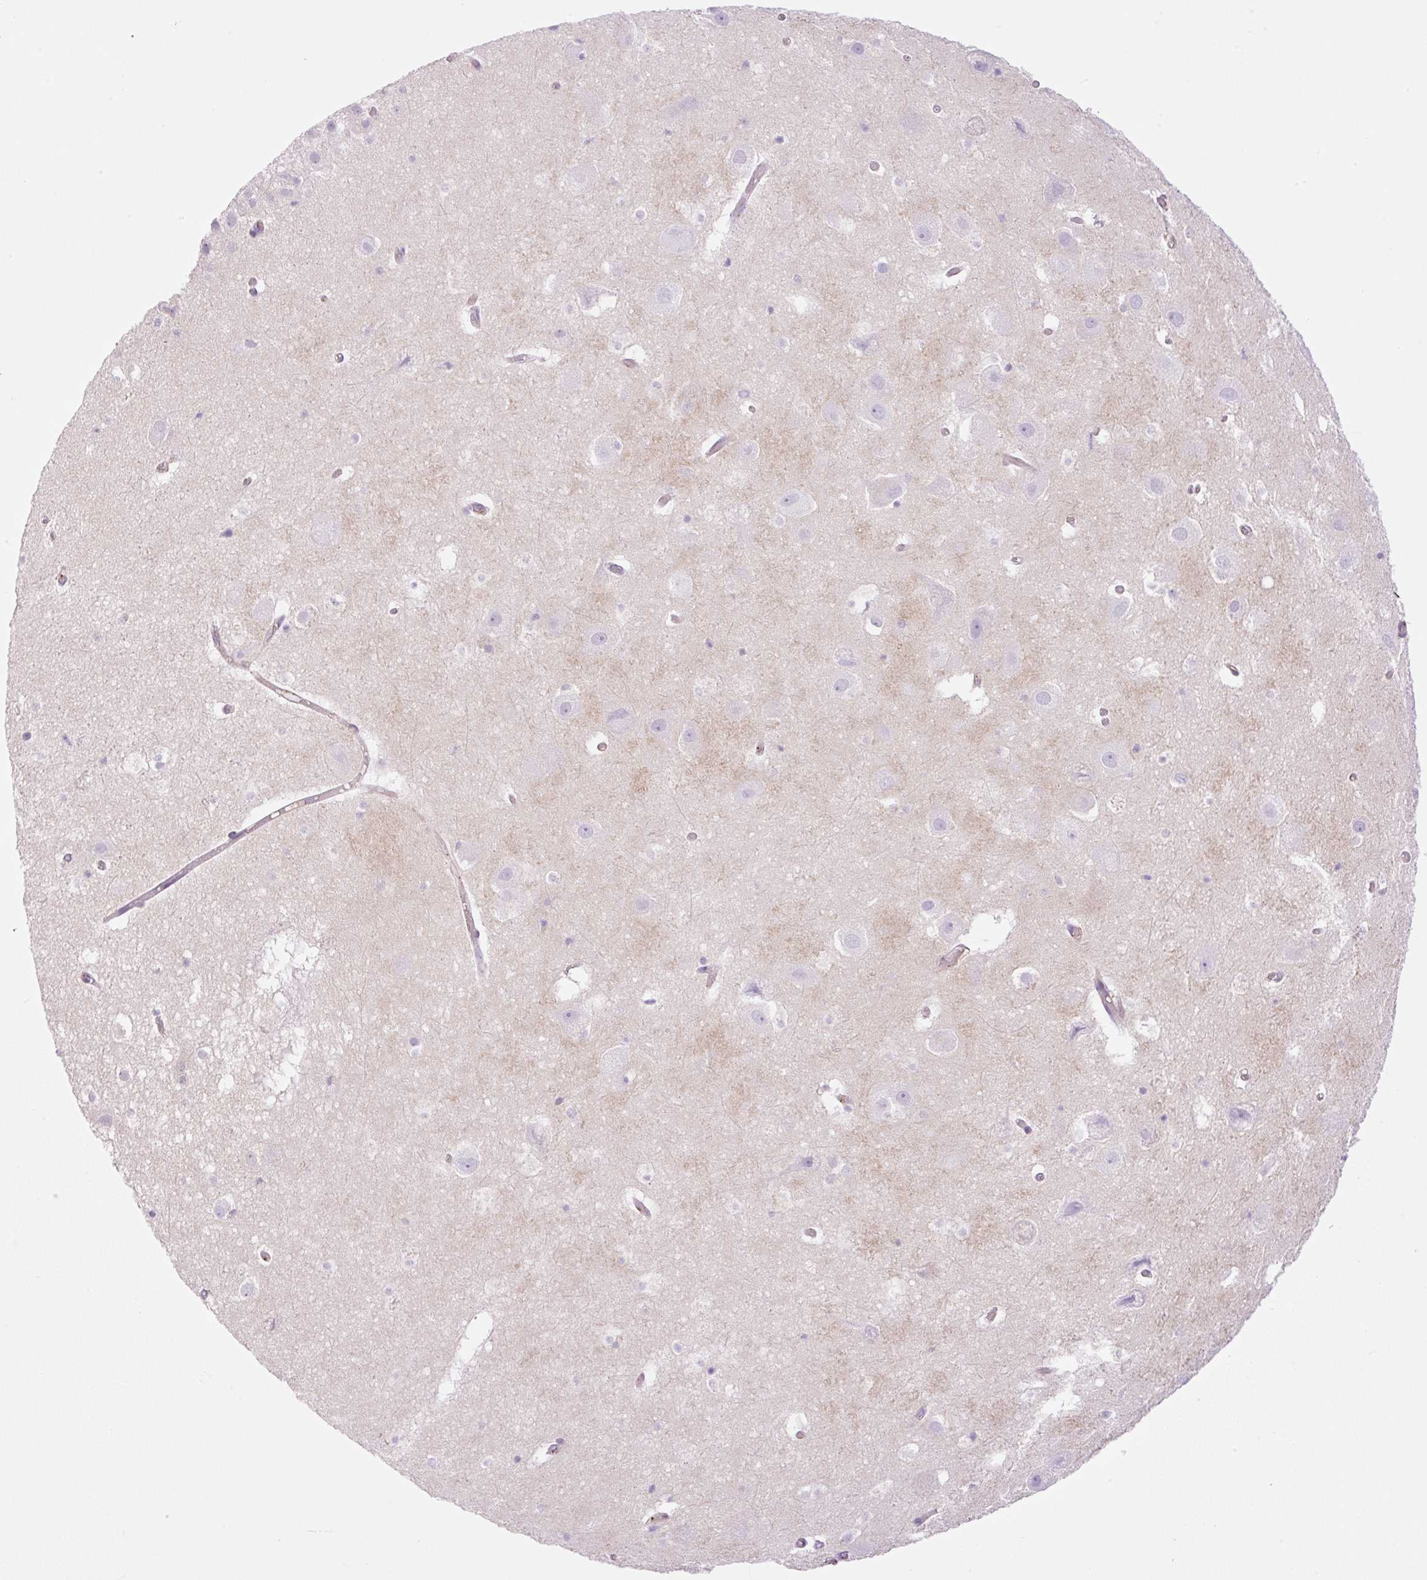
{"staining": {"intensity": "negative", "quantity": "none", "location": "none"}, "tissue": "hippocampus", "cell_type": "Glial cells", "image_type": "normal", "snomed": [{"axis": "morphology", "description": "Normal tissue, NOS"}, {"axis": "topography", "description": "Hippocampus"}], "caption": "There is no significant staining in glial cells of hippocampus. (Stains: DAB IHC with hematoxylin counter stain, Microscopy: brightfield microscopy at high magnification).", "gene": "EHD1", "patient": {"sex": "female", "age": 52}}